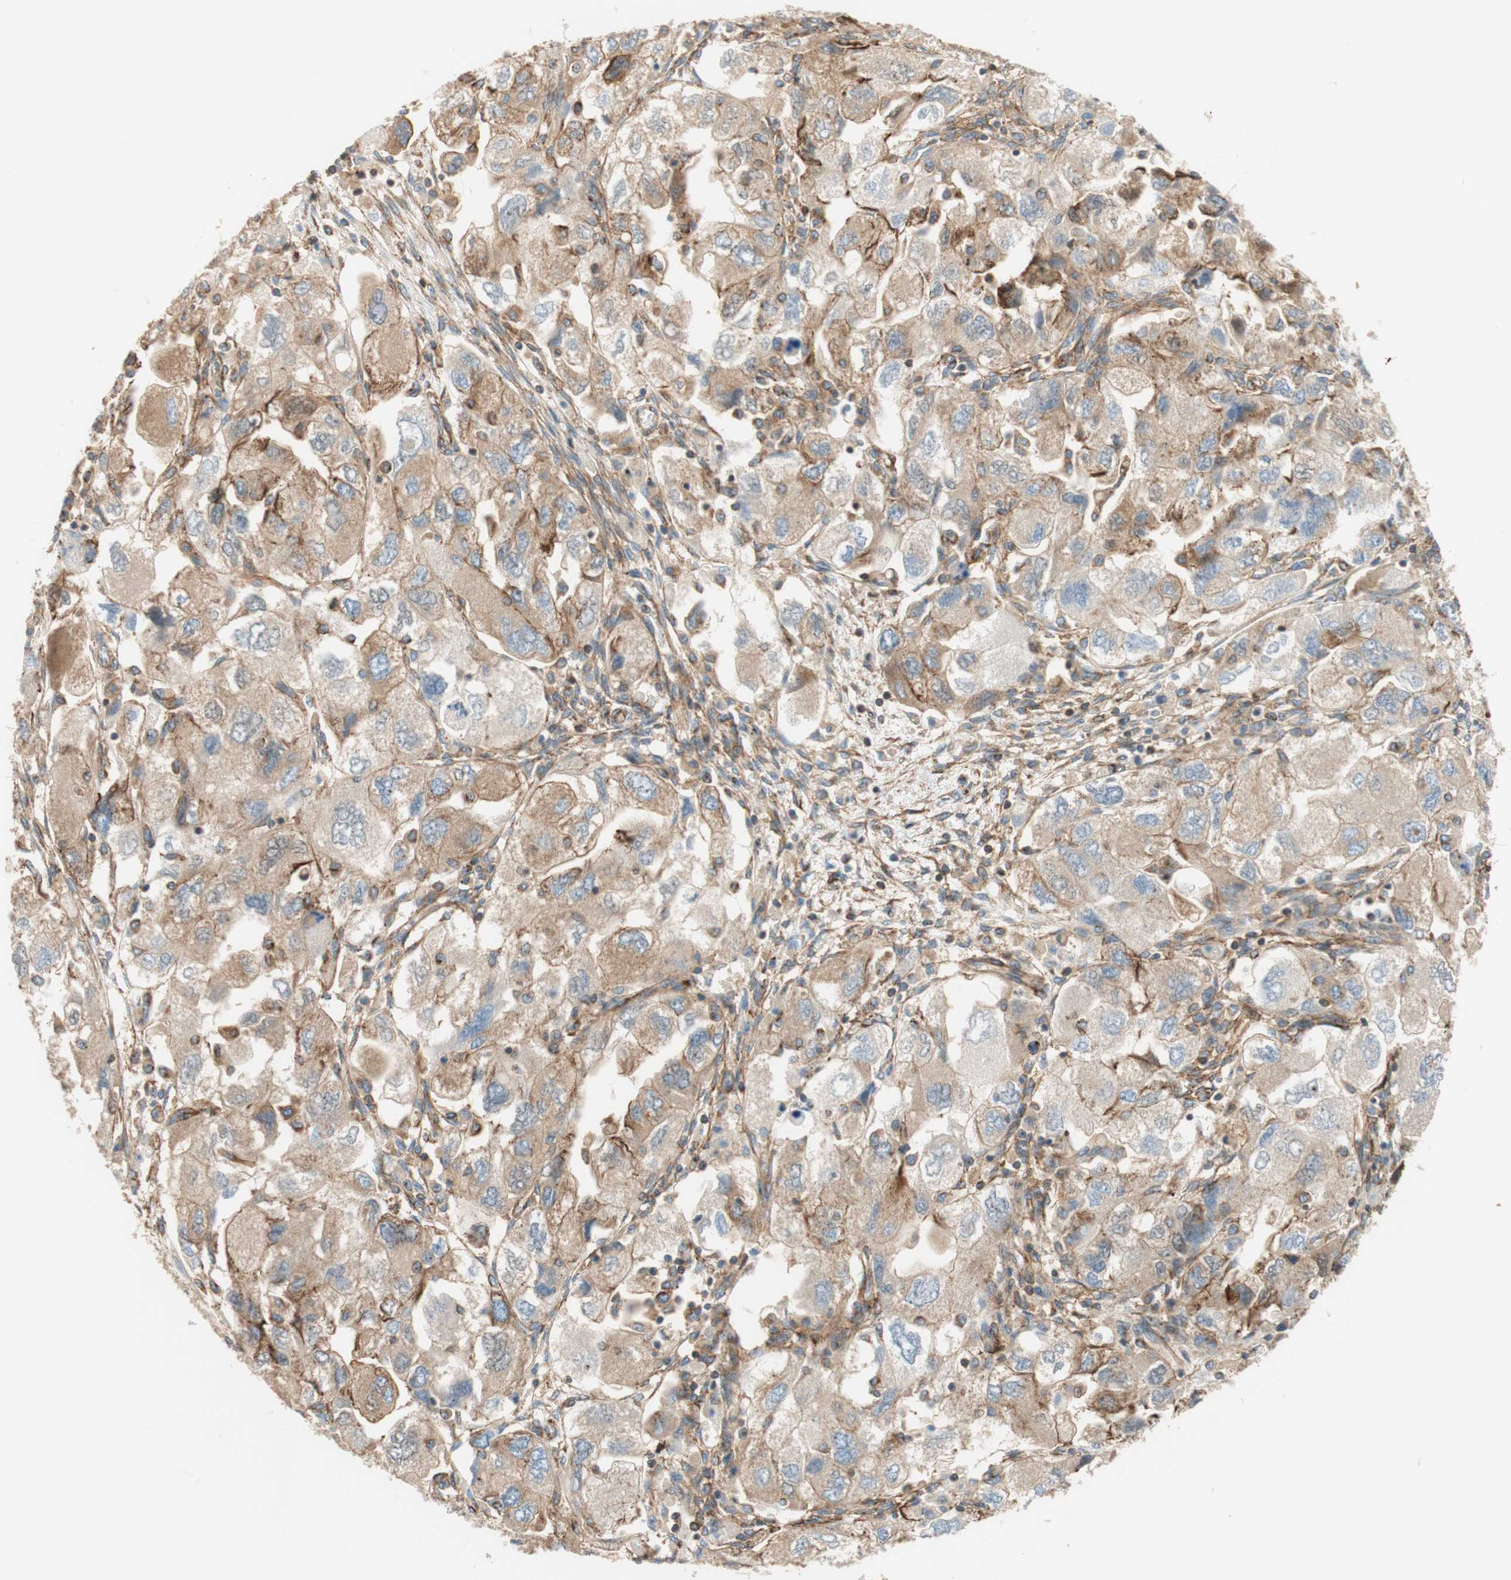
{"staining": {"intensity": "moderate", "quantity": ">75%", "location": "cytoplasmic/membranous"}, "tissue": "ovarian cancer", "cell_type": "Tumor cells", "image_type": "cancer", "snomed": [{"axis": "morphology", "description": "Carcinoma, NOS"}, {"axis": "morphology", "description": "Cystadenocarcinoma, serous, NOS"}, {"axis": "topography", "description": "Ovary"}], "caption": "Ovarian cancer (serous cystadenocarcinoma) stained for a protein shows moderate cytoplasmic/membranous positivity in tumor cells.", "gene": "VPS26A", "patient": {"sex": "female", "age": 69}}